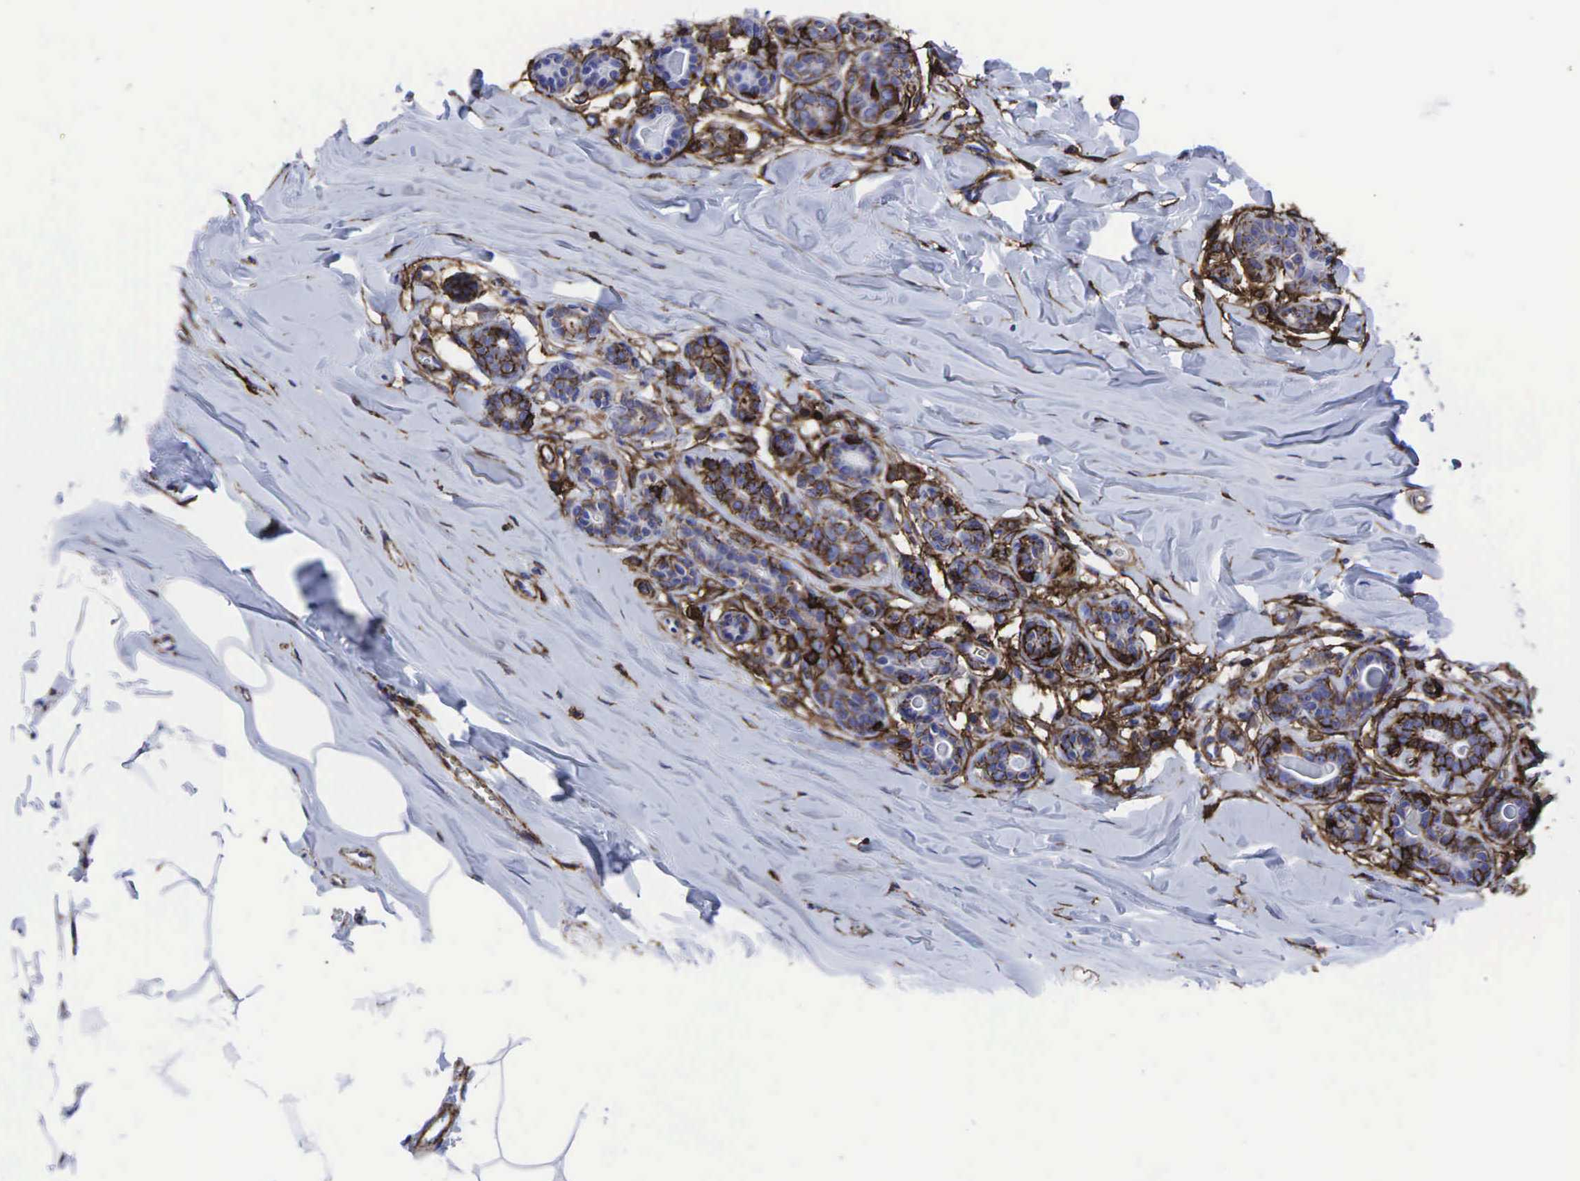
{"staining": {"intensity": "strong", "quantity": "<25%", "location": "cytoplasmic/membranous"}, "tissue": "breast", "cell_type": "Adipocytes", "image_type": "normal", "snomed": [{"axis": "morphology", "description": "Normal tissue, NOS"}, {"axis": "topography", "description": "Breast"}], "caption": "IHC staining of unremarkable breast, which exhibits medium levels of strong cytoplasmic/membranous positivity in approximately <25% of adipocytes indicating strong cytoplasmic/membranous protein positivity. The staining was performed using DAB (brown) for protein detection and nuclei were counterstained in hematoxylin (blue).", "gene": "CD44", "patient": {"sex": "female", "age": 45}}